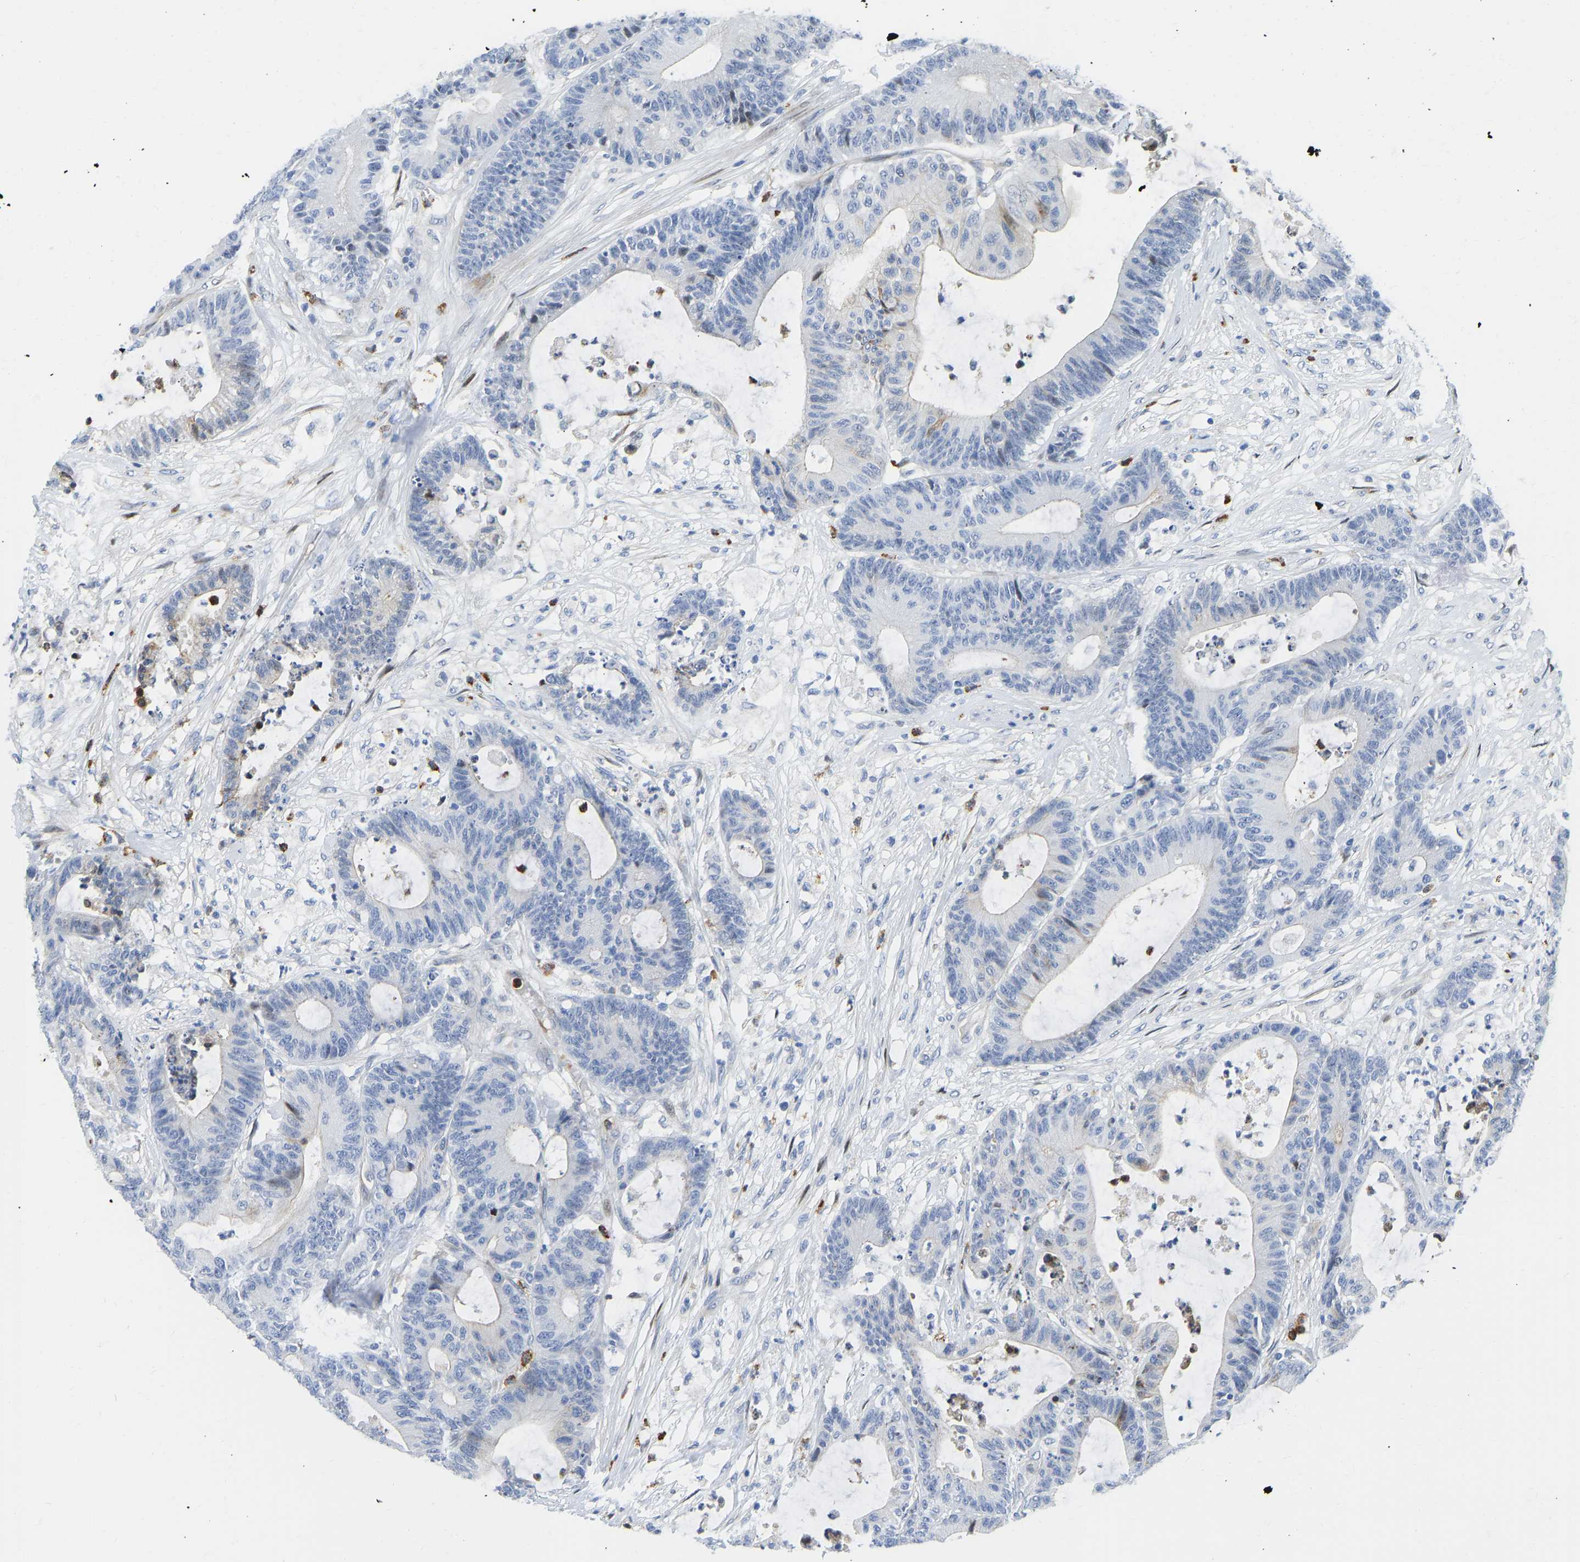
{"staining": {"intensity": "negative", "quantity": "none", "location": "none"}, "tissue": "colorectal cancer", "cell_type": "Tumor cells", "image_type": "cancer", "snomed": [{"axis": "morphology", "description": "Adenocarcinoma, NOS"}, {"axis": "topography", "description": "Colon"}], "caption": "Colorectal adenocarcinoma was stained to show a protein in brown. There is no significant staining in tumor cells.", "gene": "HDAC5", "patient": {"sex": "female", "age": 84}}